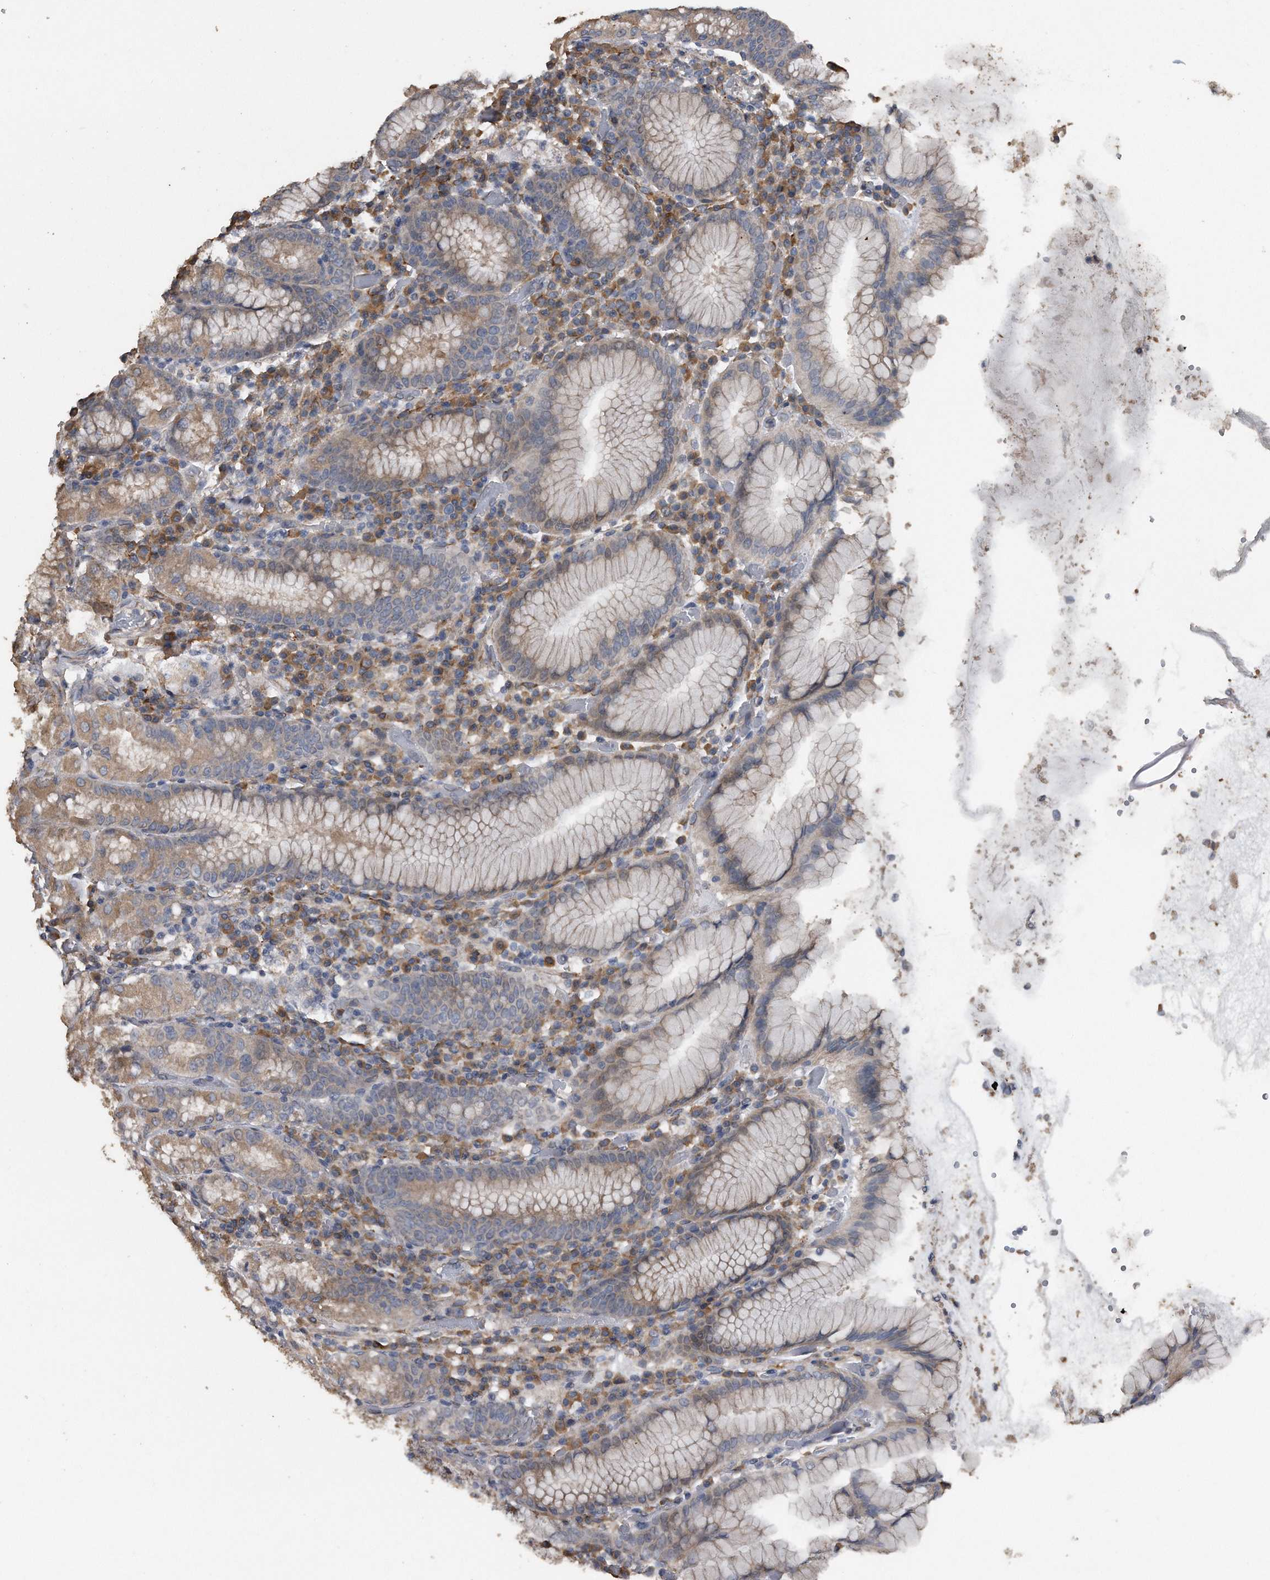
{"staining": {"intensity": "weak", "quantity": "25%-75%", "location": "cytoplasmic/membranous"}, "tissue": "stomach", "cell_type": "Glandular cells", "image_type": "normal", "snomed": [{"axis": "morphology", "description": "Normal tissue, NOS"}, {"axis": "topography", "description": "Stomach"}, {"axis": "topography", "description": "Stomach, lower"}], "caption": "High-power microscopy captured an IHC histopathology image of benign stomach, revealing weak cytoplasmic/membranous staining in approximately 25%-75% of glandular cells.", "gene": "PCLO", "patient": {"sex": "female", "age": 56}}